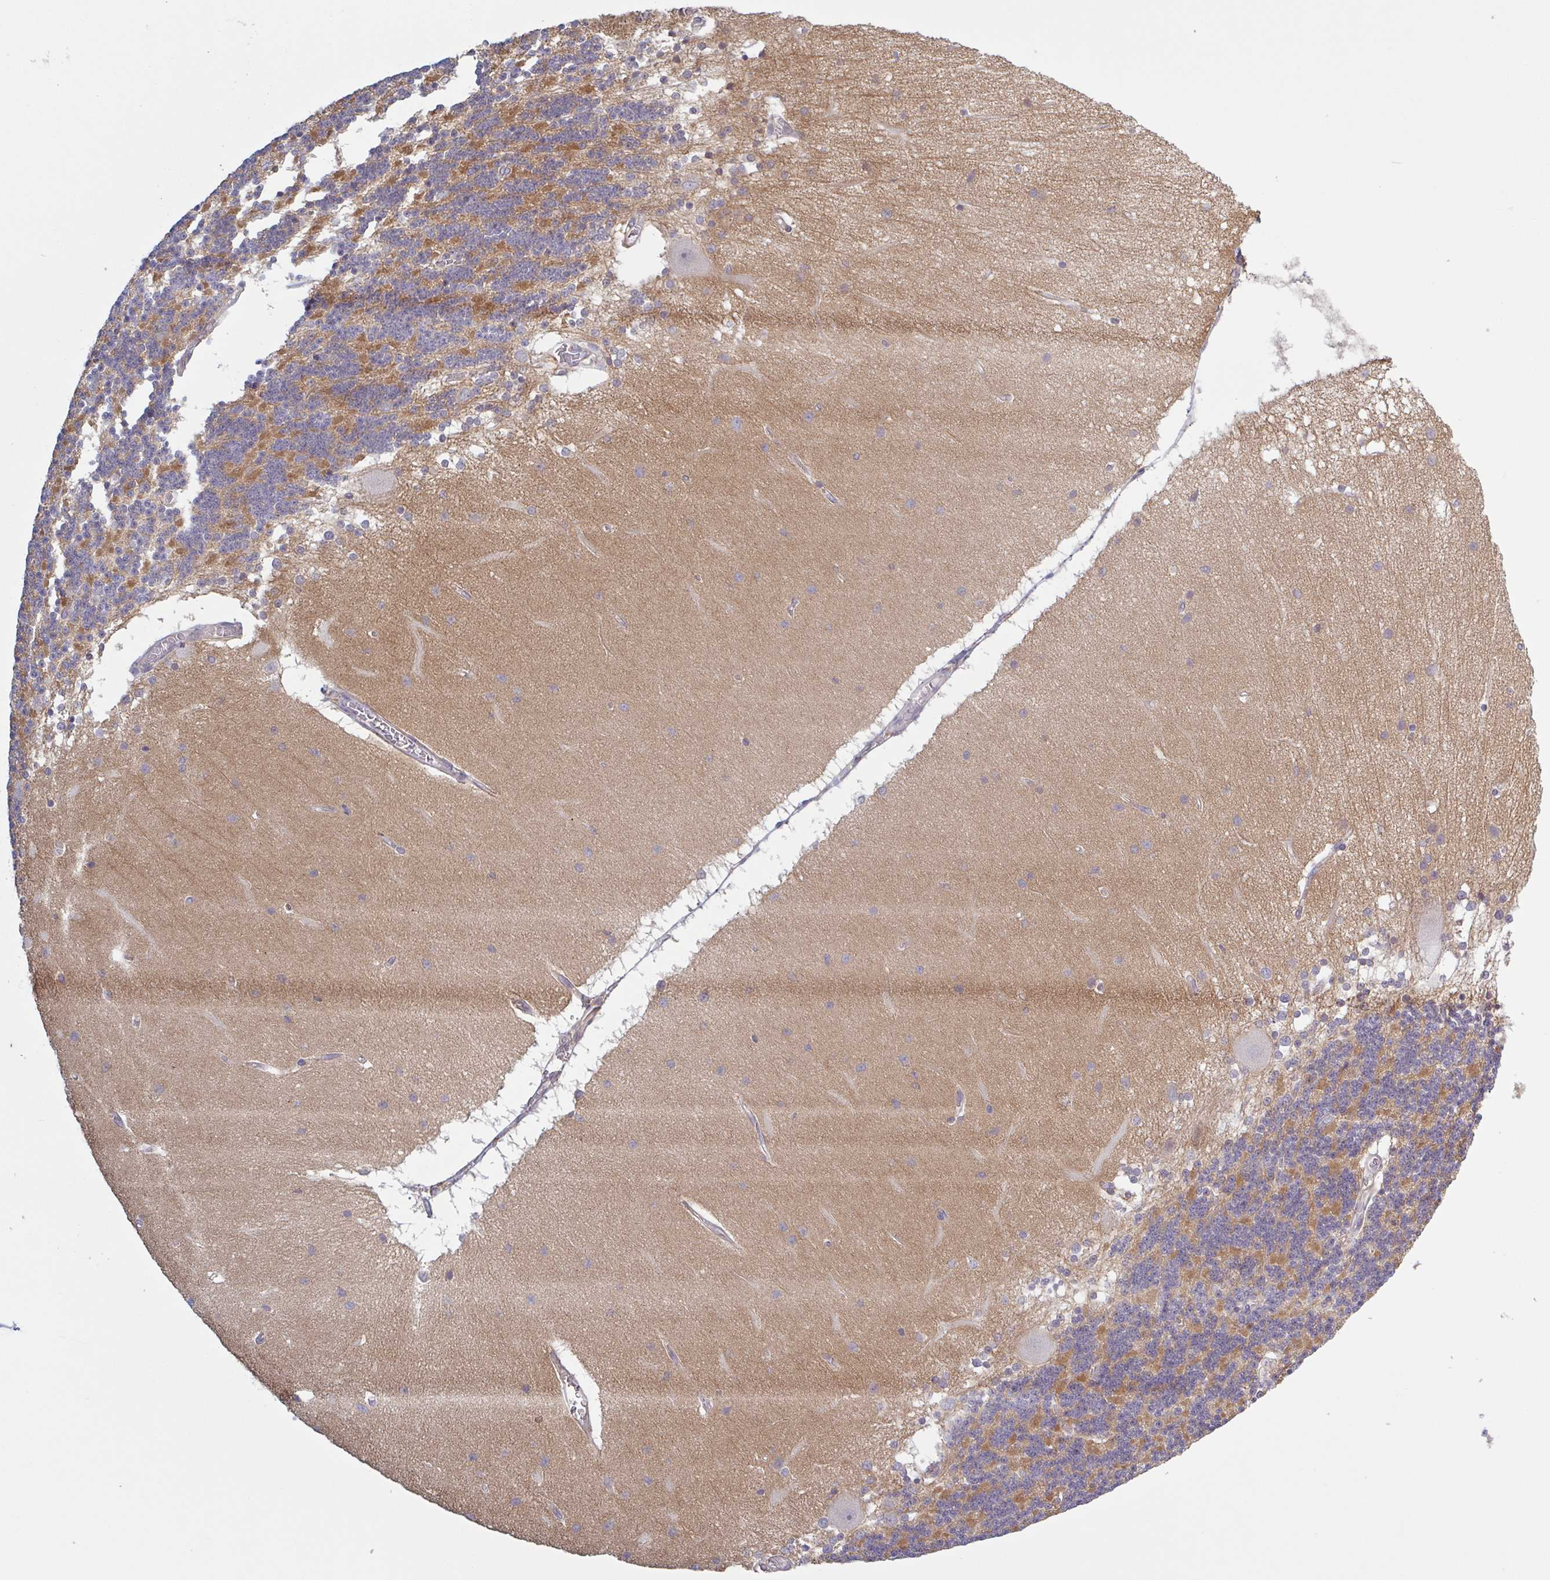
{"staining": {"intensity": "moderate", "quantity": "25%-75%", "location": "cytoplasmic/membranous"}, "tissue": "cerebellum", "cell_type": "Cells in granular layer", "image_type": "normal", "snomed": [{"axis": "morphology", "description": "Normal tissue, NOS"}, {"axis": "topography", "description": "Cerebellum"}], "caption": "A high-resolution micrograph shows immunohistochemistry staining of benign cerebellum, which demonstrates moderate cytoplasmic/membranous staining in about 25%-75% of cells in granular layer.", "gene": "SURF1", "patient": {"sex": "female", "age": 54}}